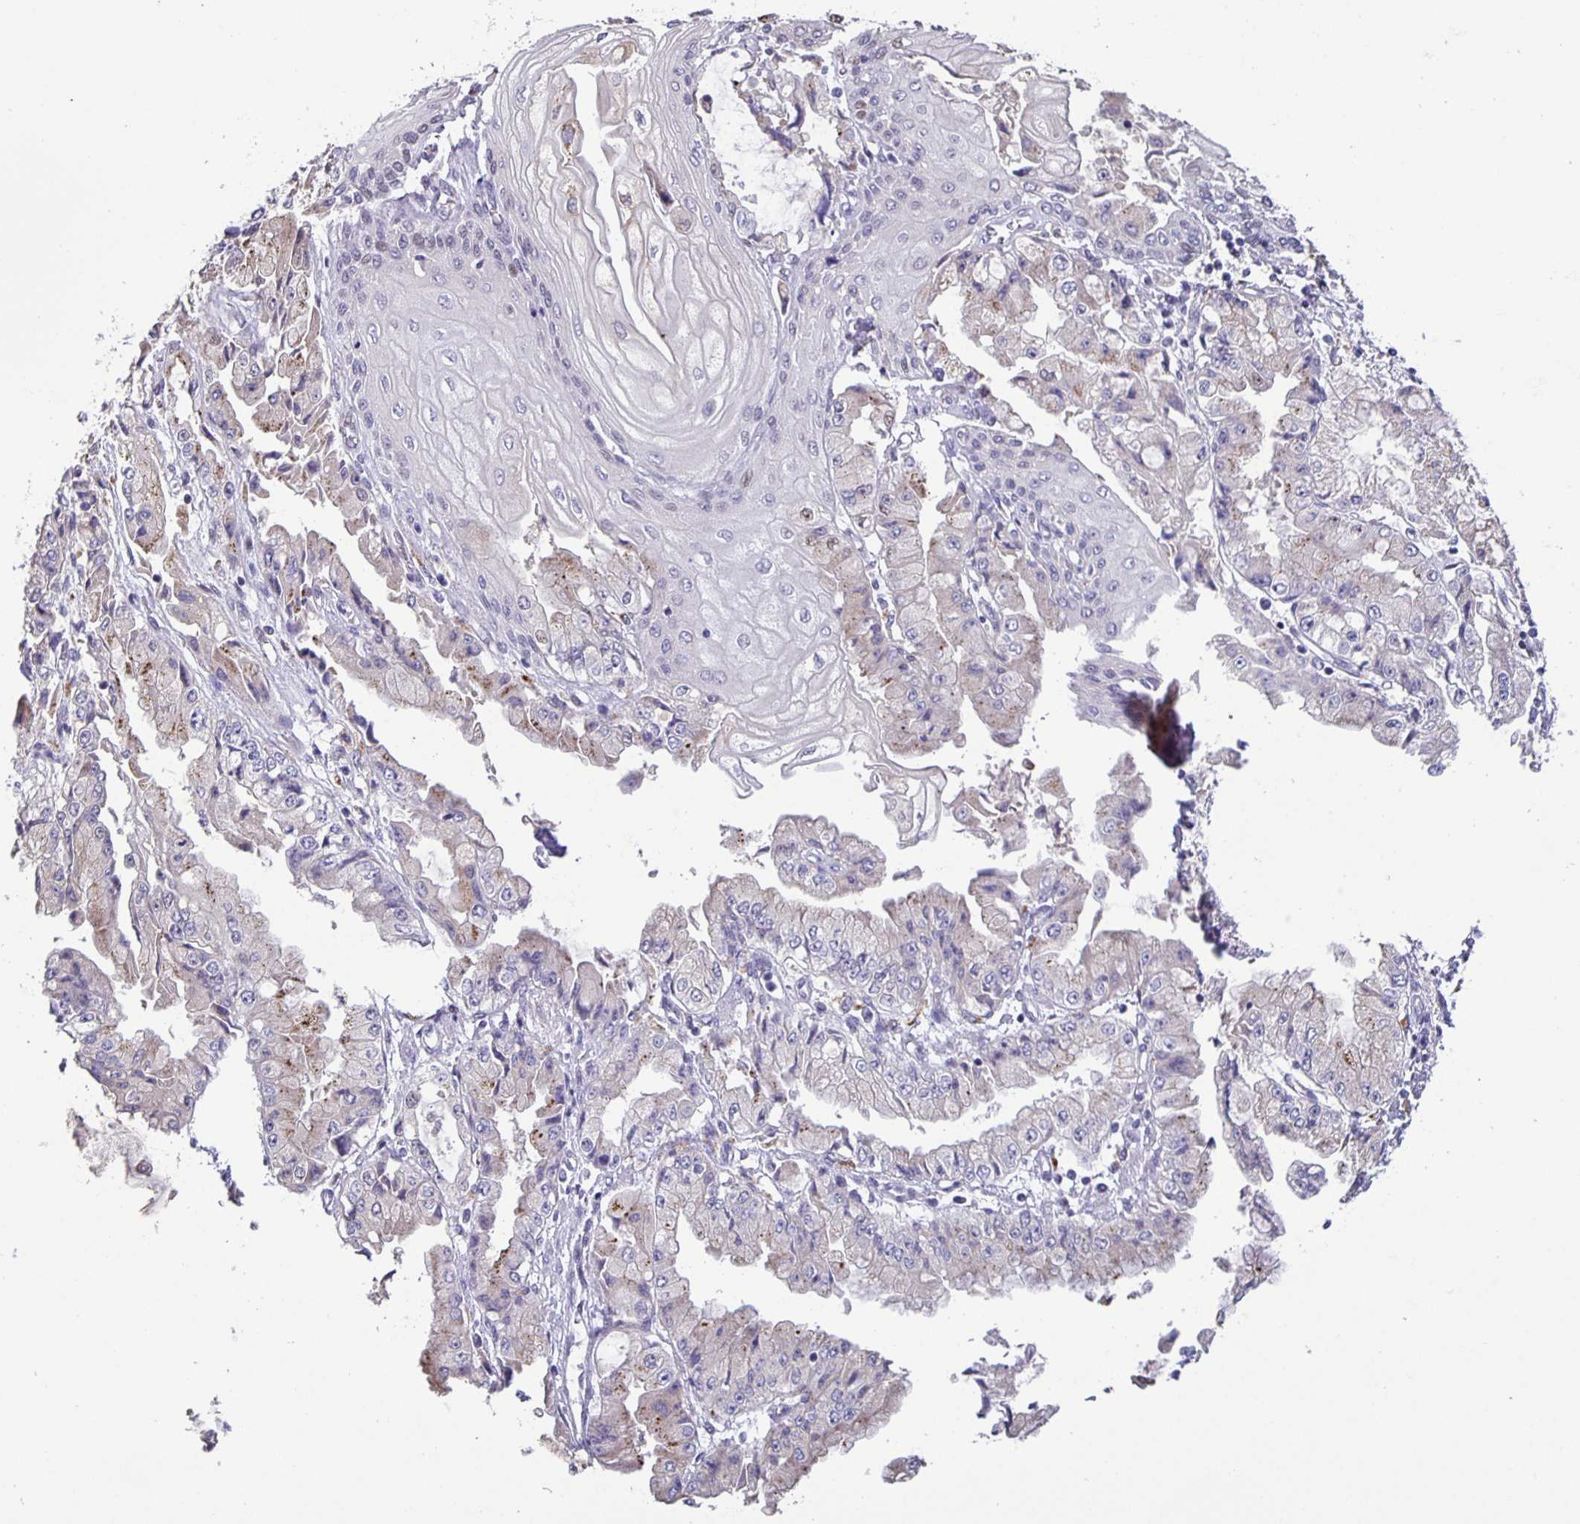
{"staining": {"intensity": "negative", "quantity": "none", "location": "none"}, "tissue": "stomach cancer", "cell_type": "Tumor cells", "image_type": "cancer", "snomed": [{"axis": "morphology", "description": "Adenocarcinoma, NOS"}, {"axis": "topography", "description": "Stomach, upper"}], "caption": "IHC of human stomach cancer demonstrates no staining in tumor cells.", "gene": "MAPK12", "patient": {"sex": "female", "age": 74}}